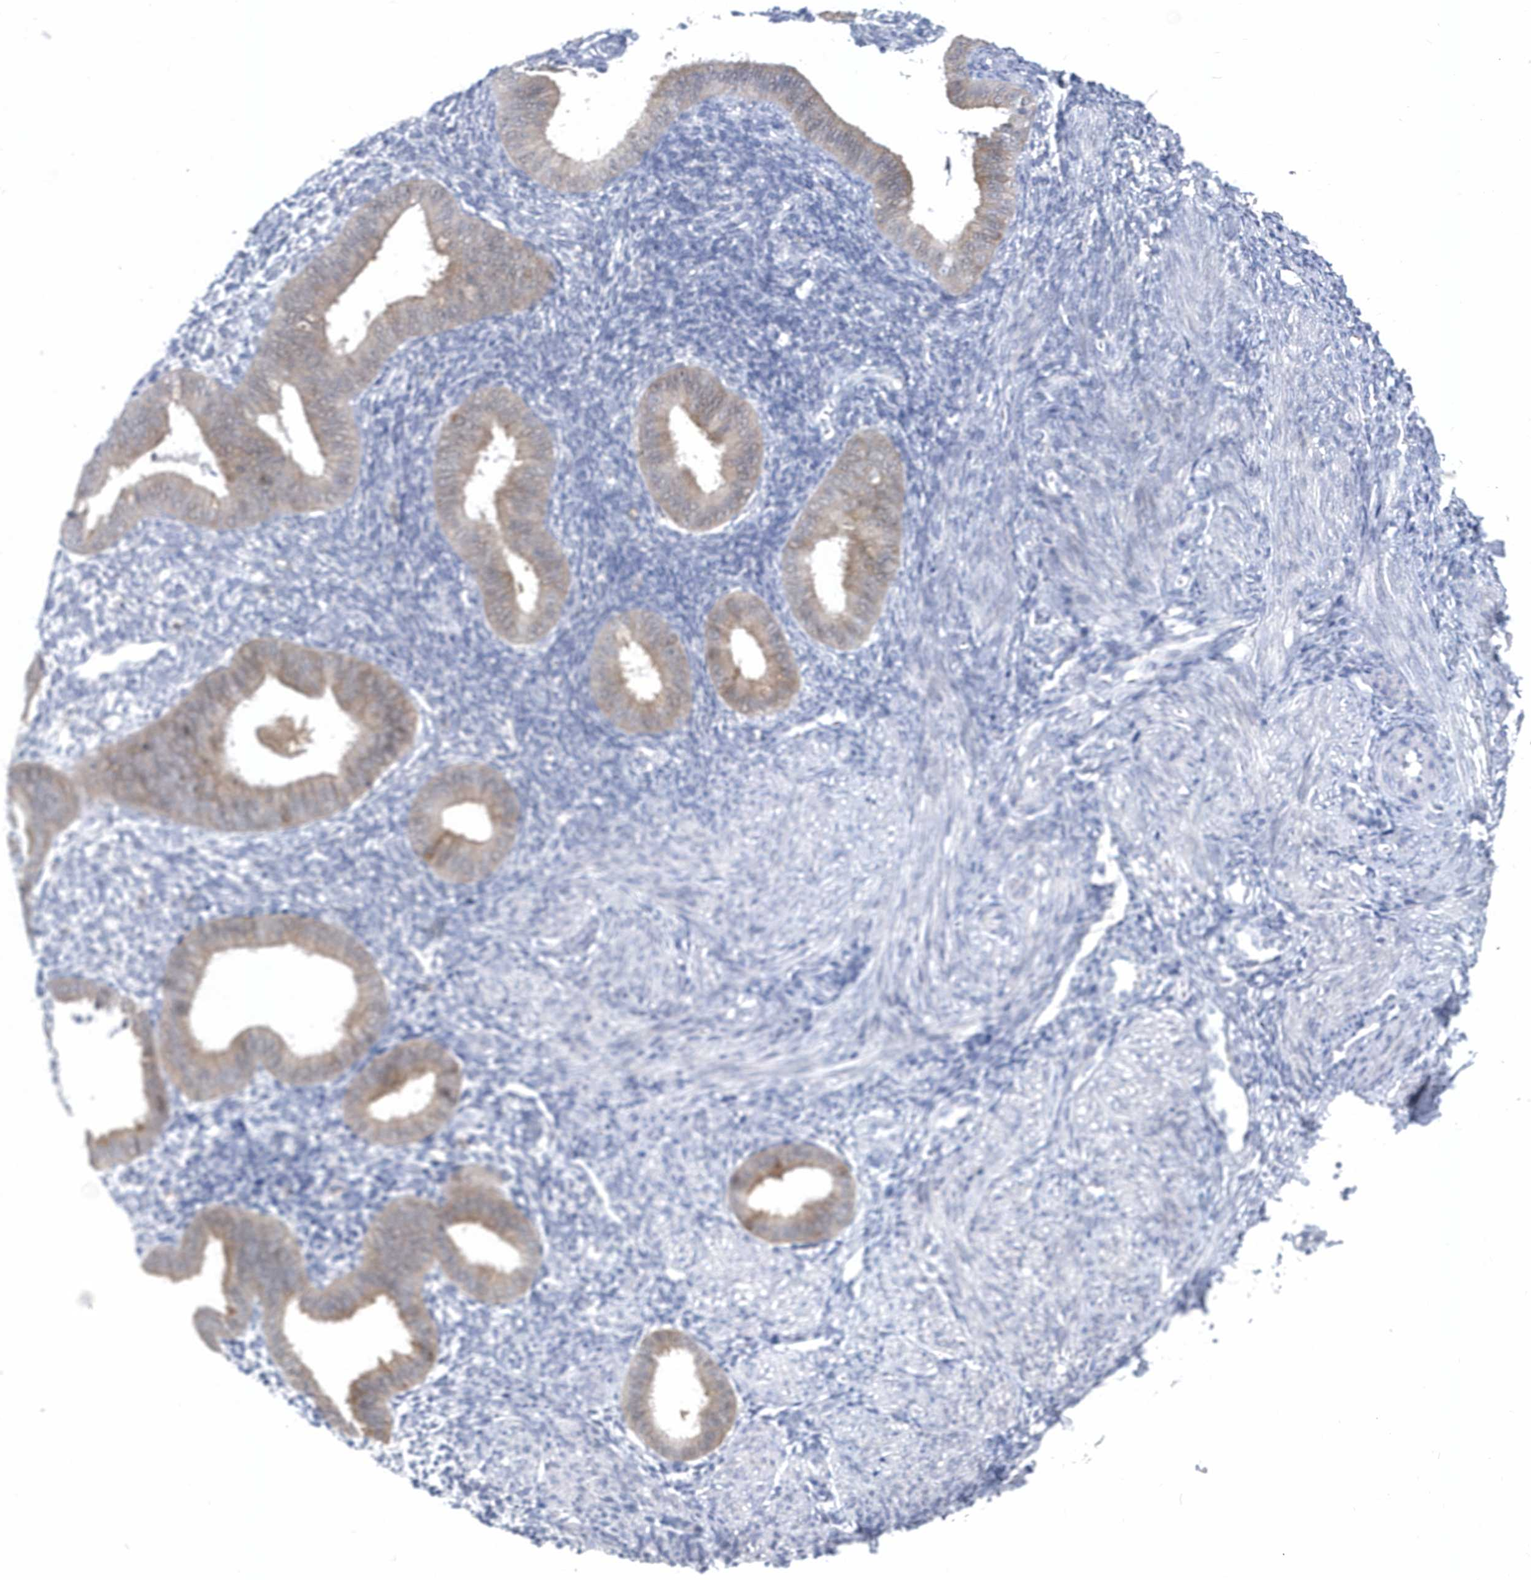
{"staining": {"intensity": "negative", "quantity": "none", "location": "none"}, "tissue": "endometrium", "cell_type": "Cells in endometrial stroma", "image_type": "normal", "snomed": [{"axis": "morphology", "description": "Normal tissue, NOS"}, {"axis": "topography", "description": "Uterus"}, {"axis": "topography", "description": "Endometrium"}], "caption": "This is an IHC photomicrograph of normal human endometrium. There is no expression in cells in endometrial stroma.", "gene": "SRGAP3", "patient": {"sex": "female", "age": 48}}